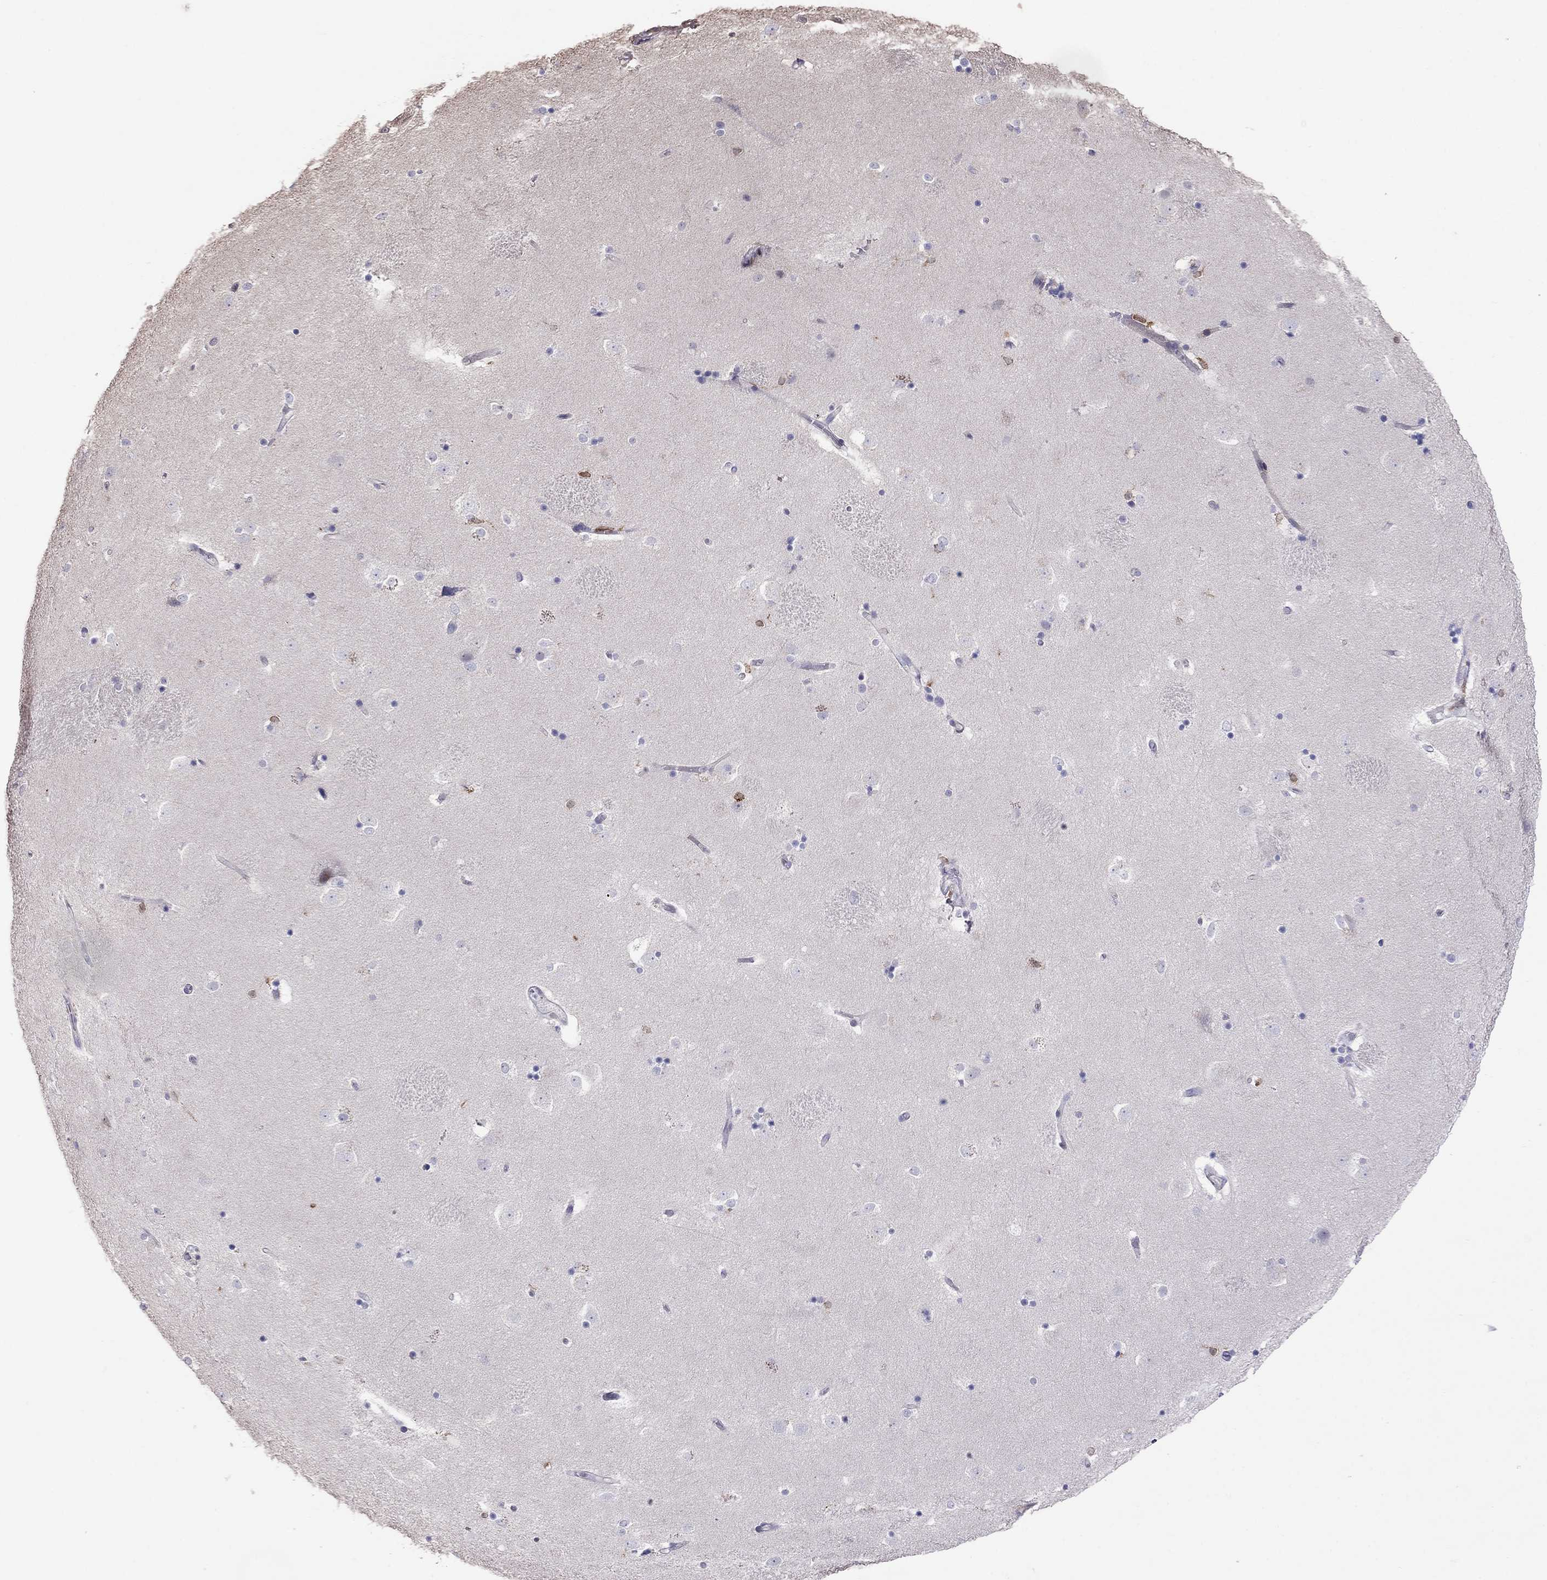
{"staining": {"intensity": "moderate", "quantity": "<25%", "location": "cytoplasmic/membranous"}, "tissue": "caudate", "cell_type": "Glial cells", "image_type": "normal", "snomed": [{"axis": "morphology", "description": "Normal tissue, NOS"}, {"axis": "topography", "description": "Lateral ventricle wall"}], "caption": "Human caudate stained with a protein marker demonstrates moderate staining in glial cells.", "gene": "ADAM28", "patient": {"sex": "male", "age": 51}}